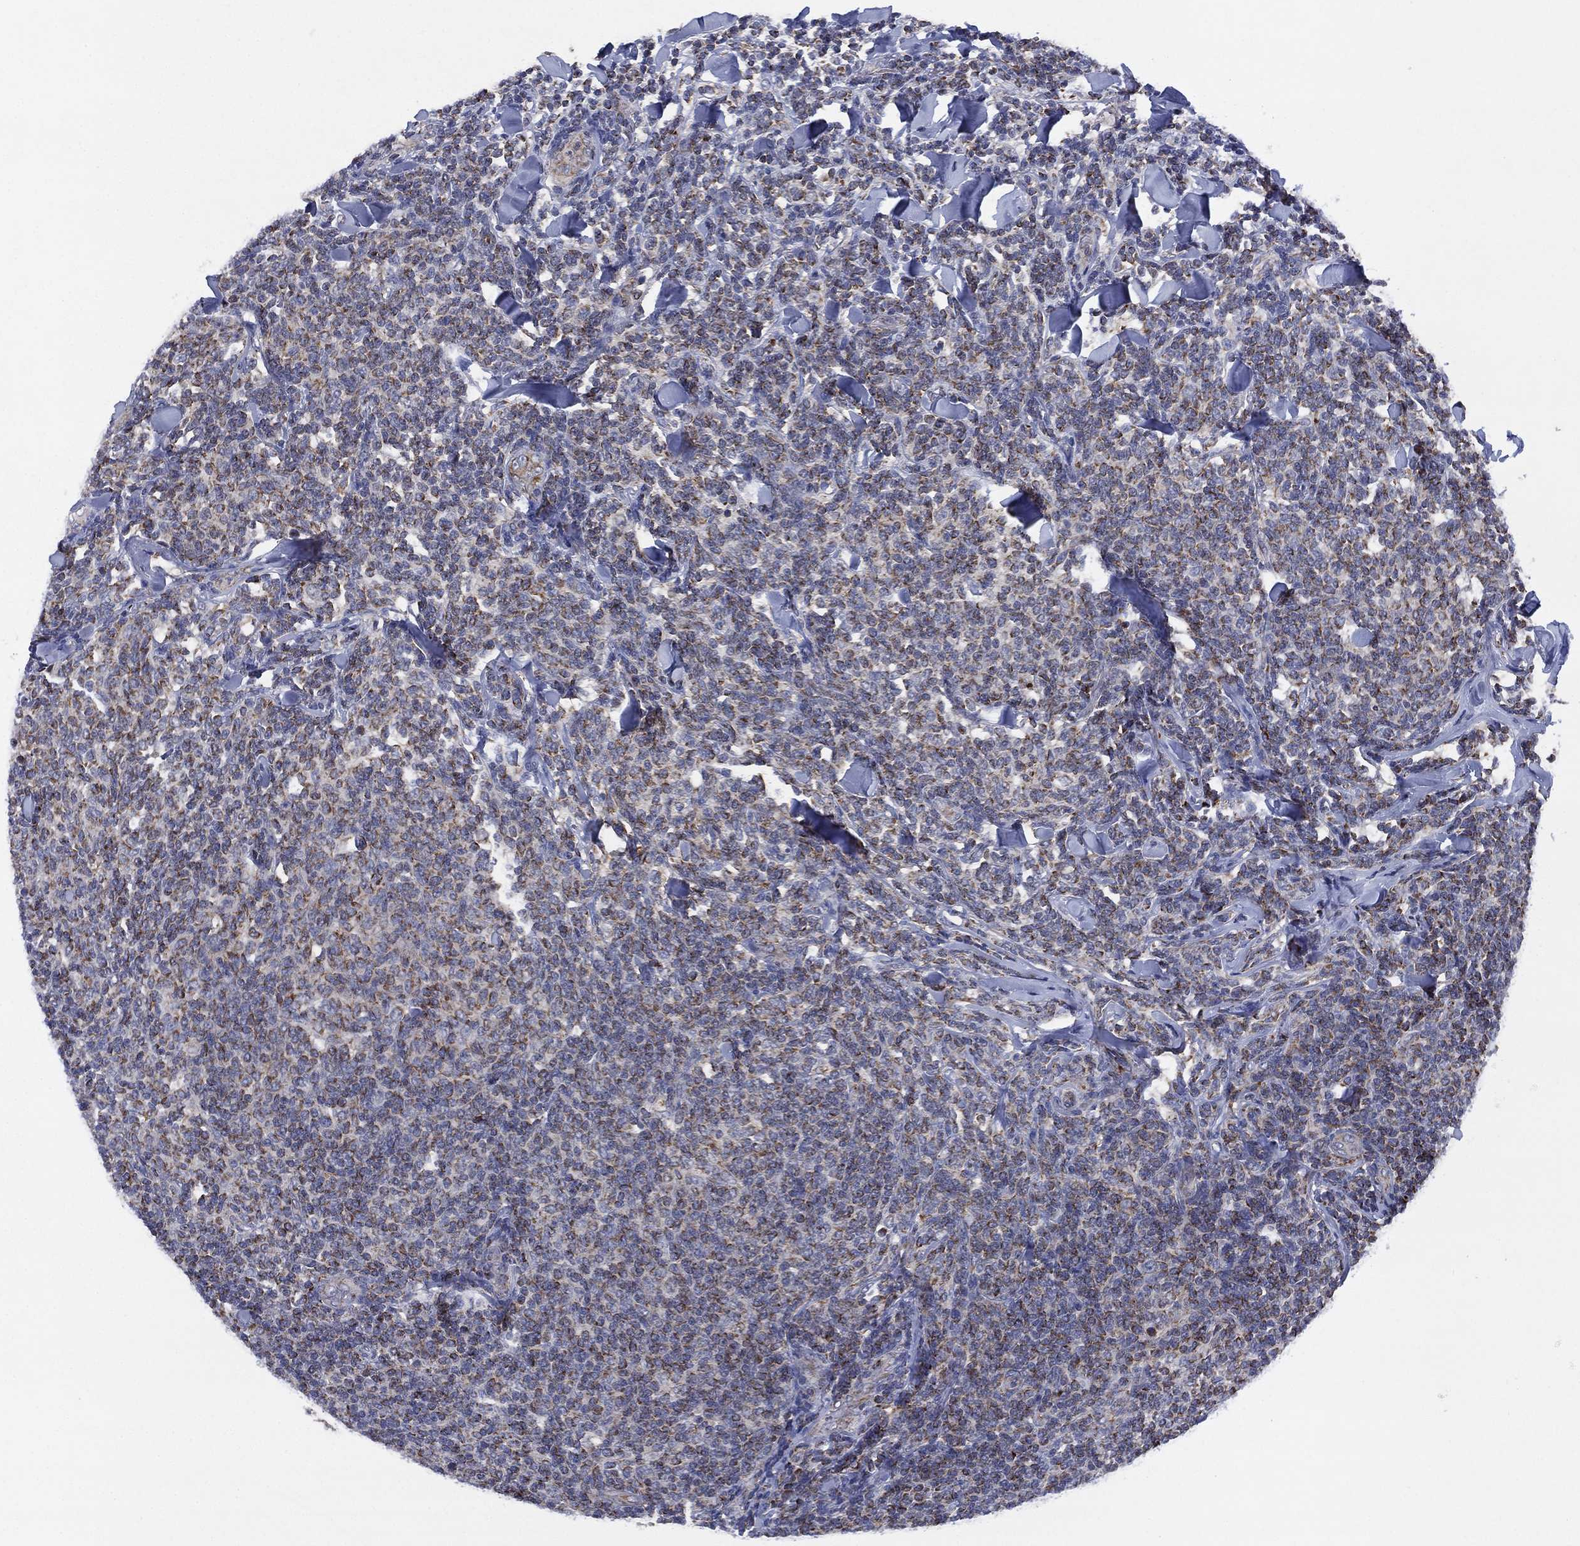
{"staining": {"intensity": "moderate", "quantity": "25%-75%", "location": "cytoplasmic/membranous"}, "tissue": "lymphoma", "cell_type": "Tumor cells", "image_type": "cancer", "snomed": [{"axis": "morphology", "description": "Malignant lymphoma, non-Hodgkin's type, Low grade"}, {"axis": "topography", "description": "Lymph node"}], "caption": "IHC photomicrograph of lymphoma stained for a protein (brown), which reveals medium levels of moderate cytoplasmic/membranous expression in about 25%-75% of tumor cells.", "gene": "PPP2R5A", "patient": {"sex": "female", "age": 56}}